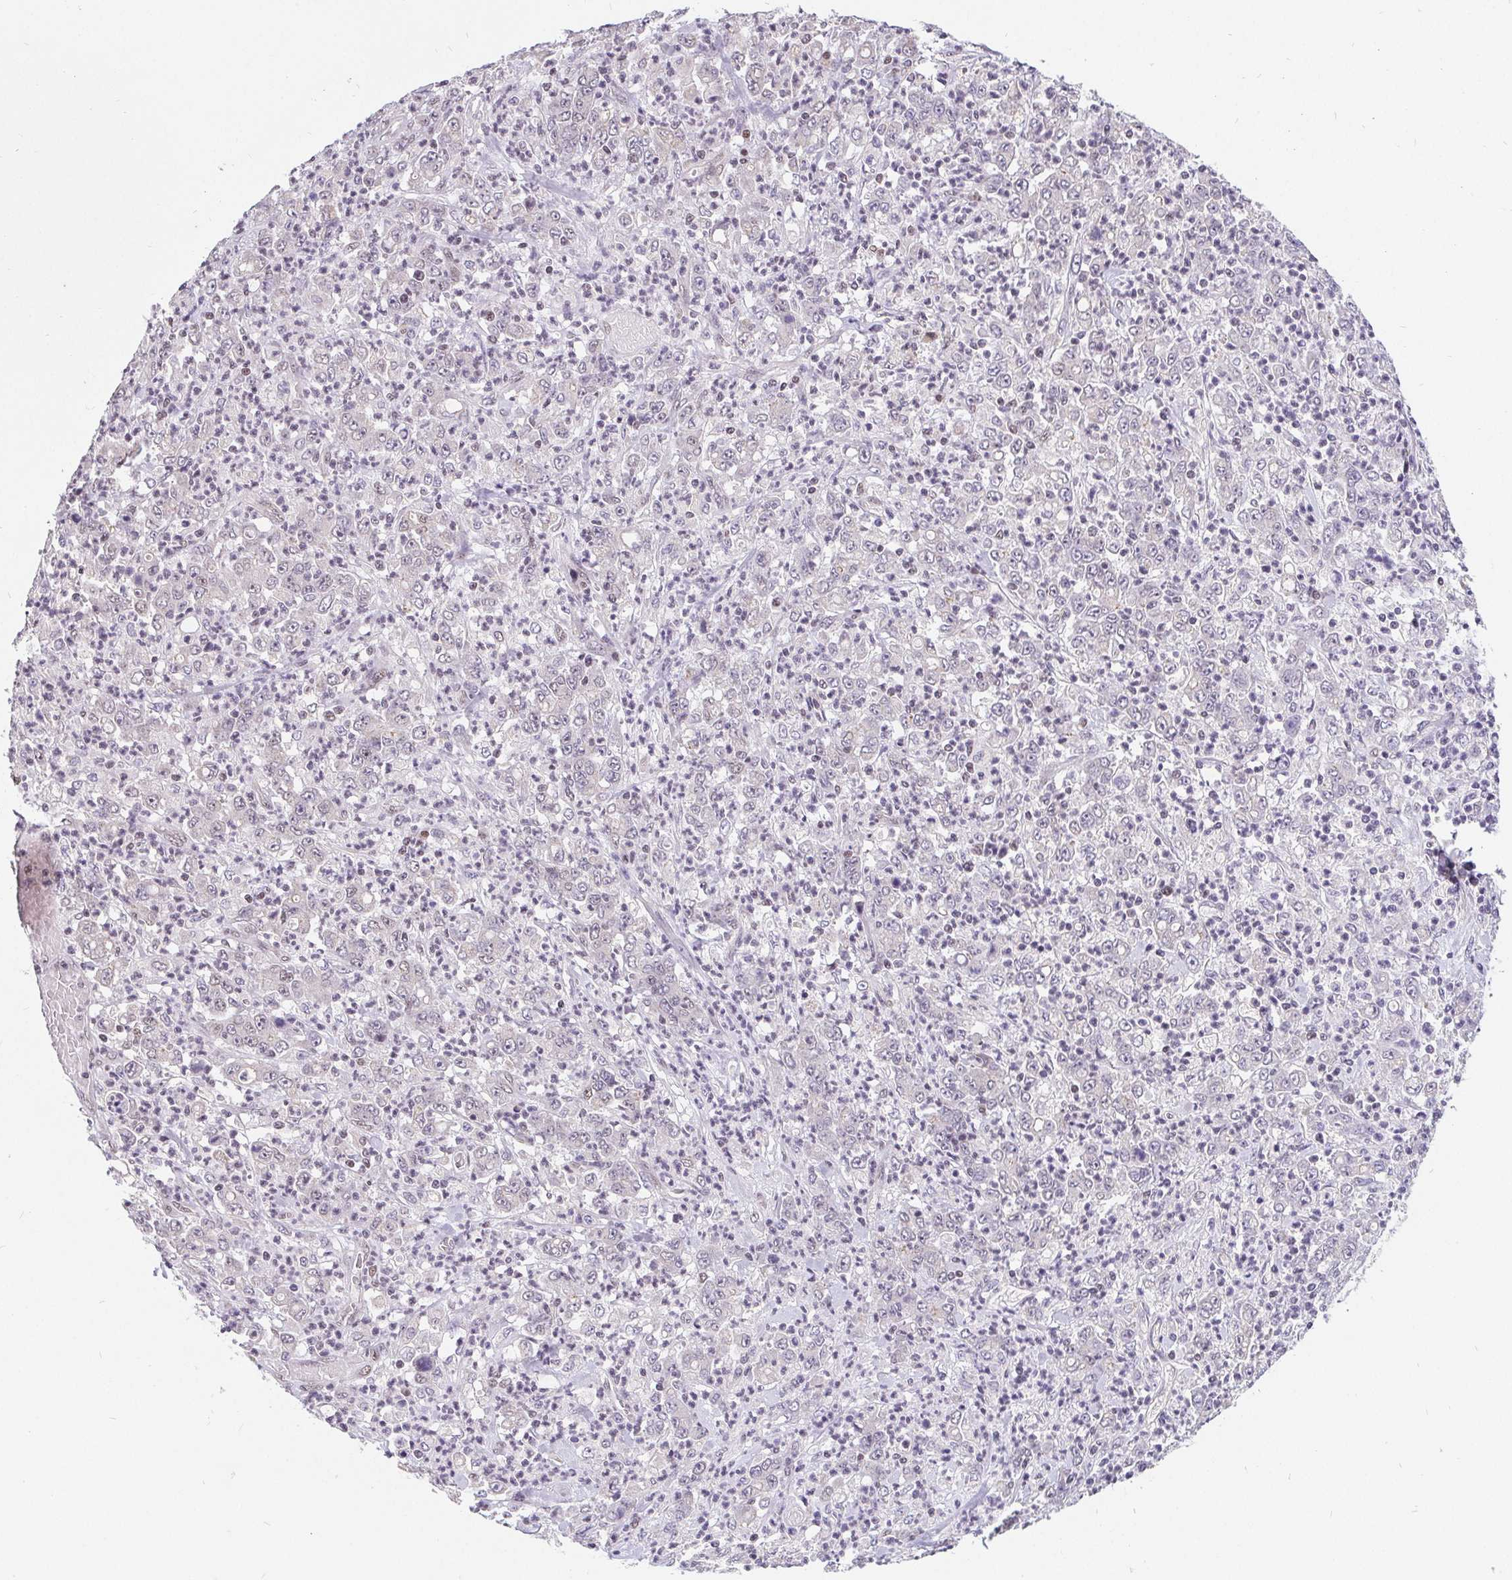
{"staining": {"intensity": "negative", "quantity": "none", "location": "none"}, "tissue": "stomach cancer", "cell_type": "Tumor cells", "image_type": "cancer", "snomed": [{"axis": "morphology", "description": "Adenocarcinoma, NOS"}, {"axis": "topography", "description": "Stomach, lower"}], "caption": "IHC photomicrograph of adenocarcinoma (stomach) stained for a protein (brown), which displays no expression in tumor cells.", "gene": "POU2F1", "patient": {"sex": "female", "age": 71}}